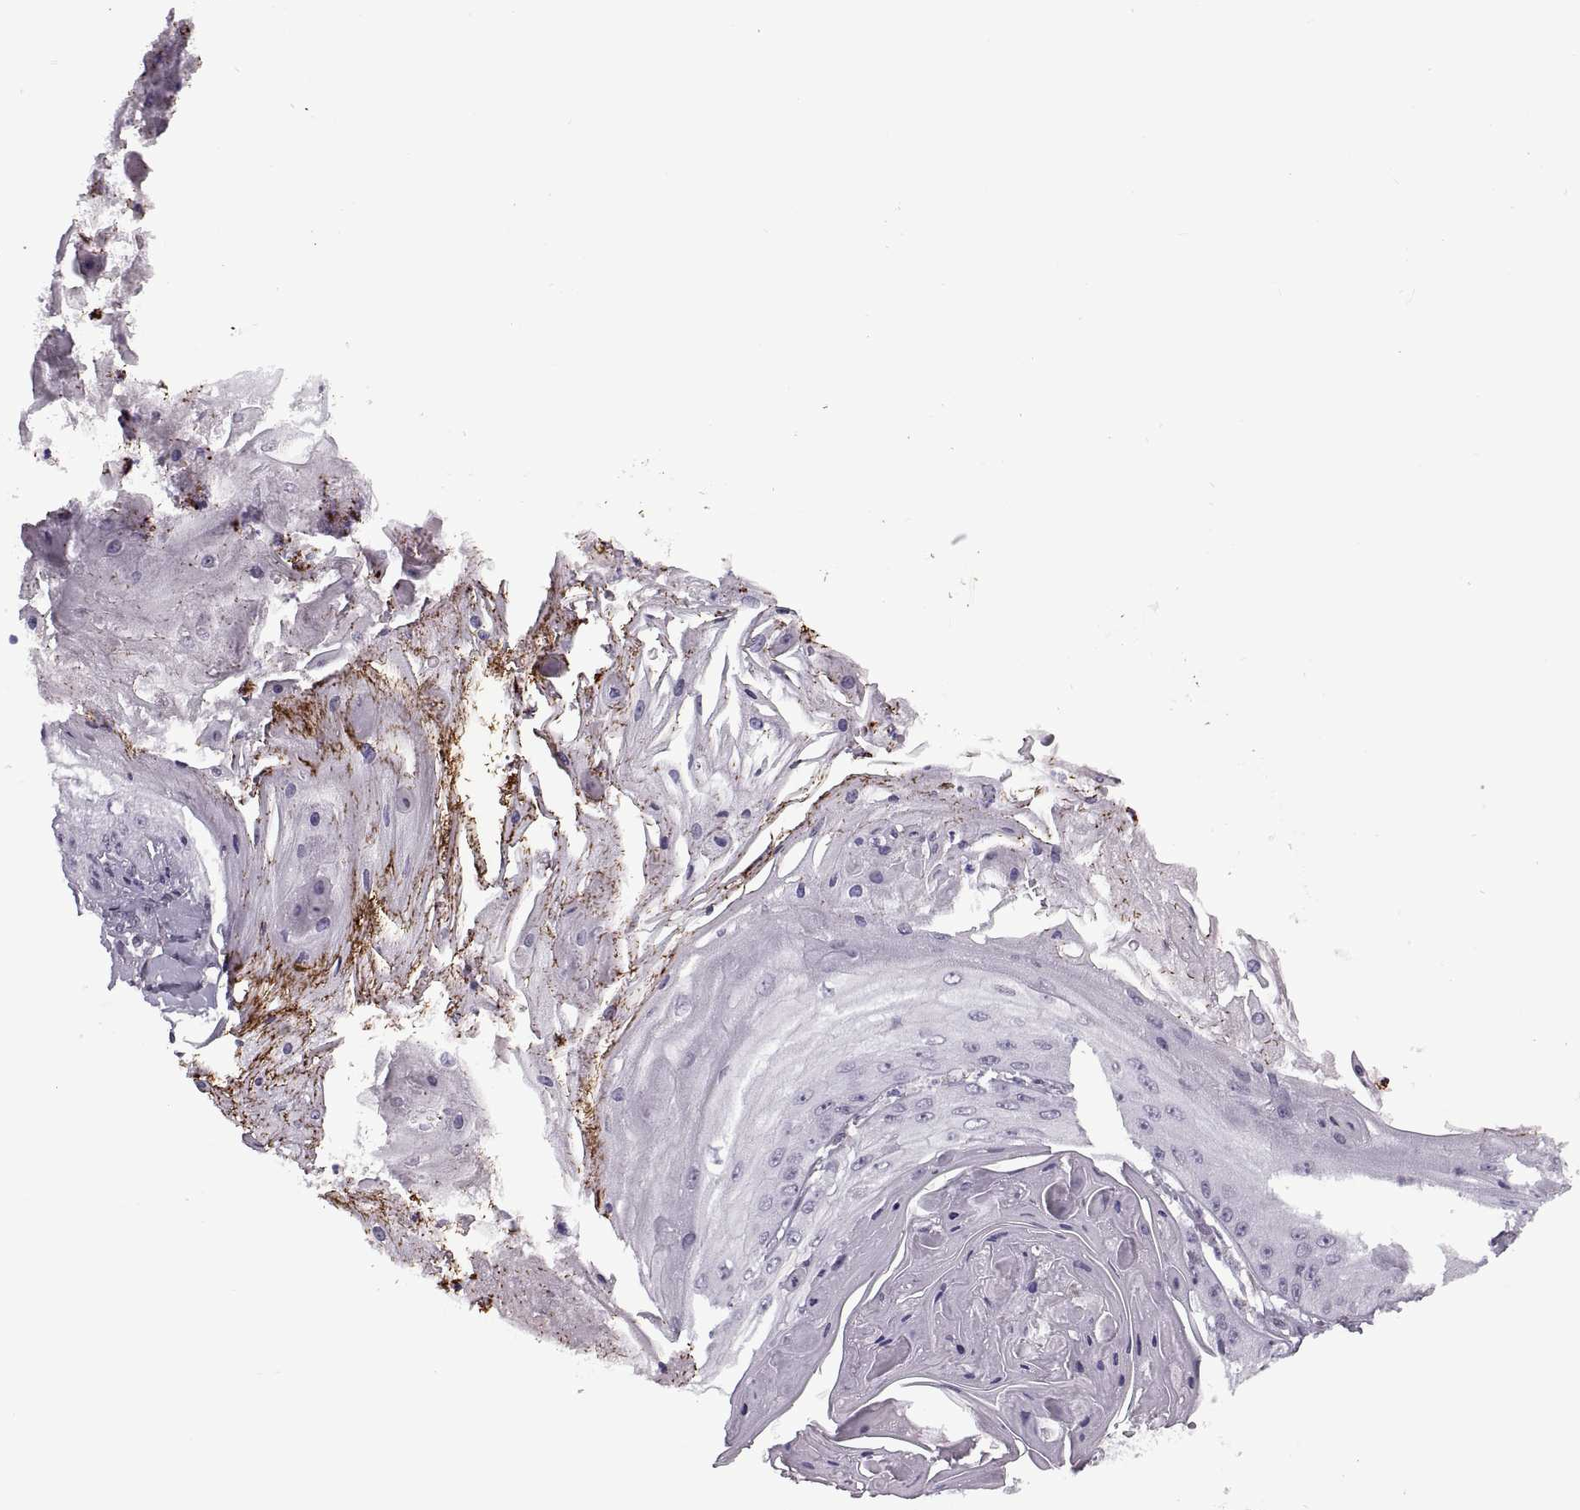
{"staining": {"intensity": "negative", "quantity": "none", "location": "none"}, "tissue": "skin cancer", "cell_type": "Tumor cells", "image_type": "cancer", "snomed": [{"axis": "morphology", "description": "Squamous cell carcinoma, NOS"}, {"axis": "topography", "description": "Skin"}], "caption": "Tumor cells are negative for brown protein staining in skin cancer (squamous cell carcinoma).", "gene": "PRSS37", "patient": {"sex": "male", "age": 70}}